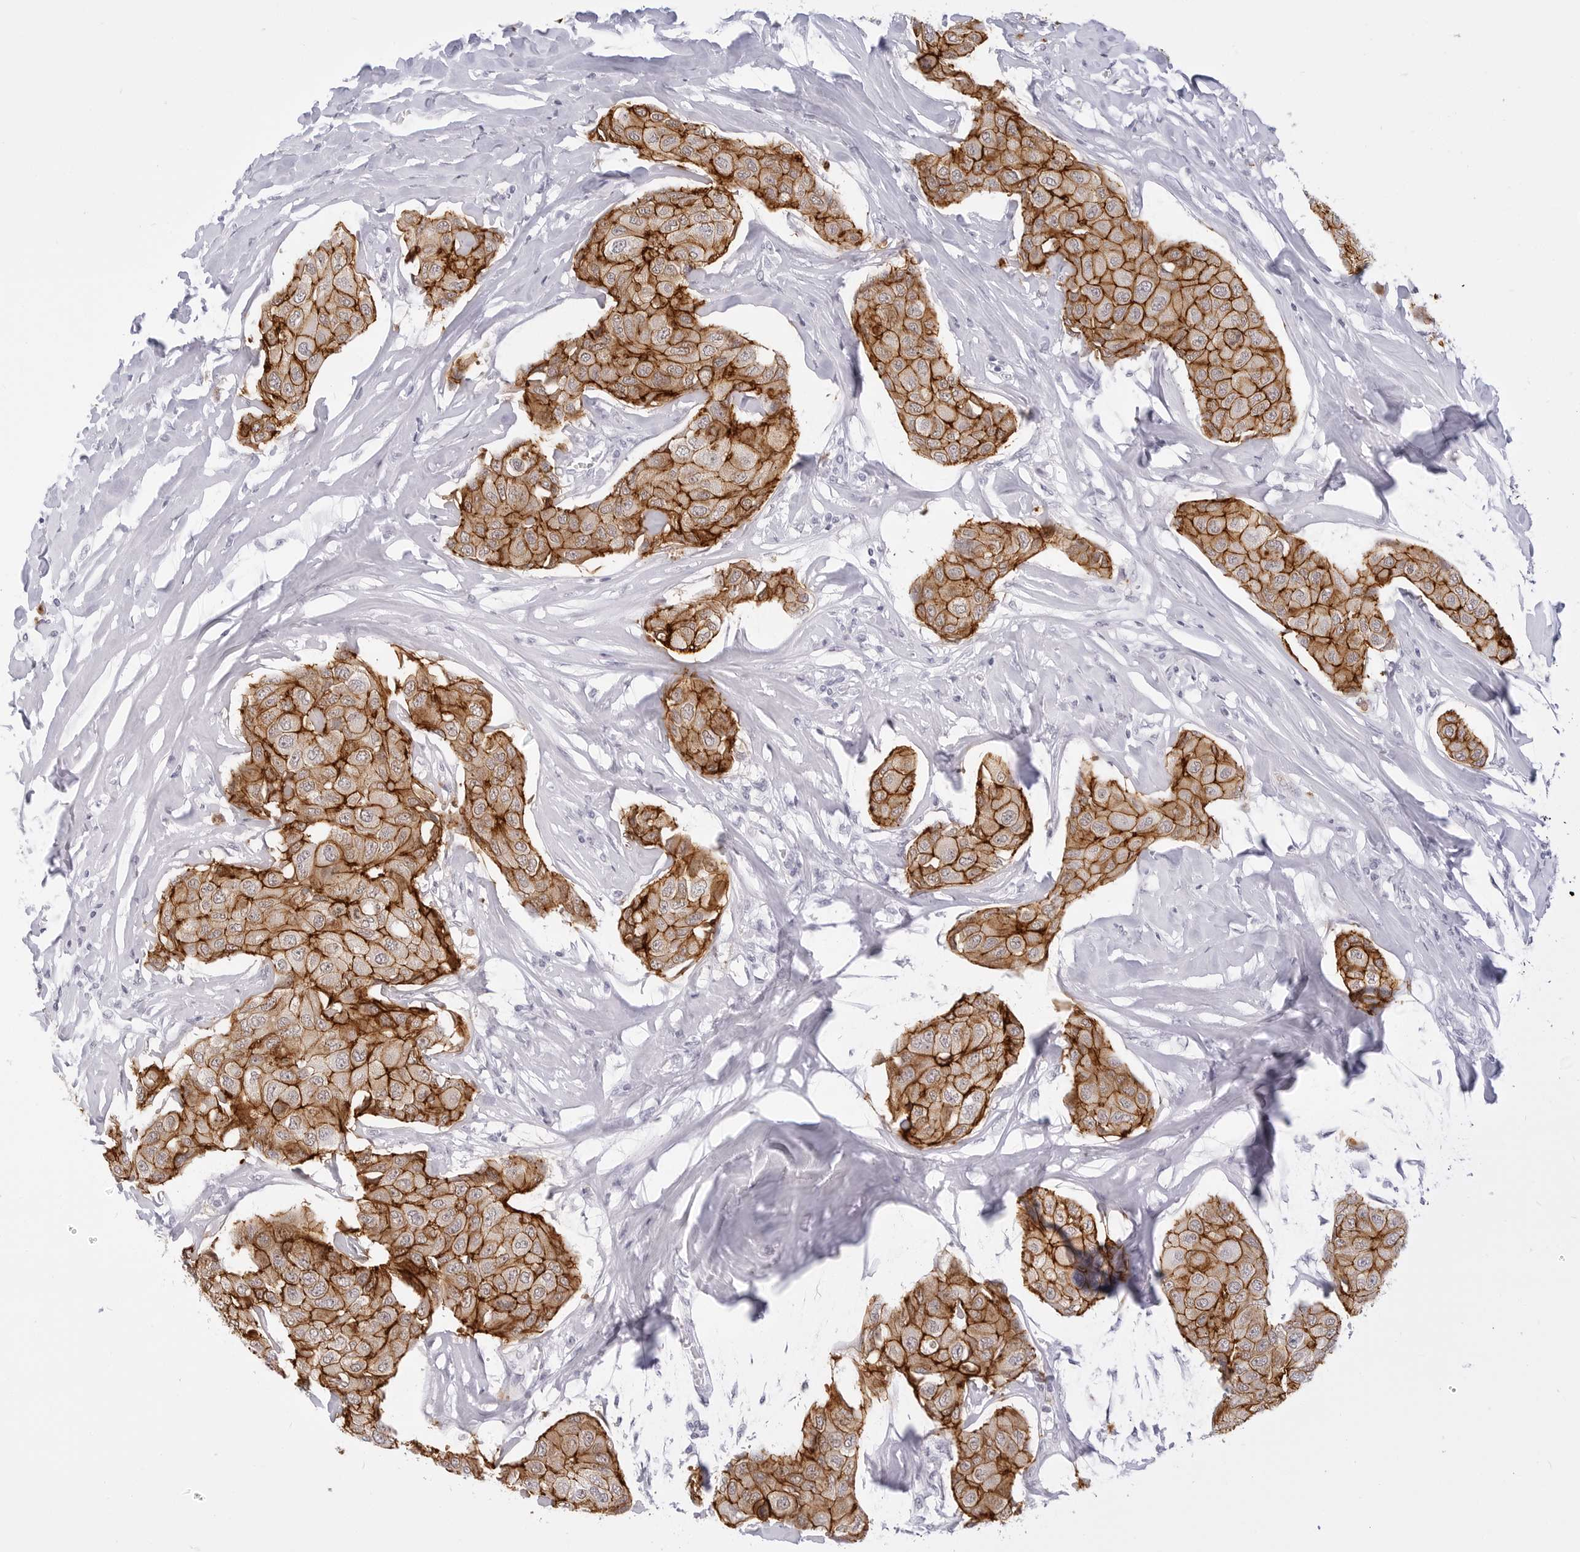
{"staining": {"intensity": "strong", "quantity": ">75%", "location": "cytoplasmic/membranous"}, "tissue": "breast cancer", "cell_type": "Tumor cells", "image_type": "cancer", "snomed": [{"axis": "morphology", "description": "Duct carcinoma"}, {"axis": "topography", "description": "Breast"}], "caption": "DAB immunohistochemical staining of human breast cancer reveals strong cytoplasmic/membranous protein expression in approximately >75% of tumor cells.", "gene": "CDH1", "patient": {"sex": "female", "age": 80}}